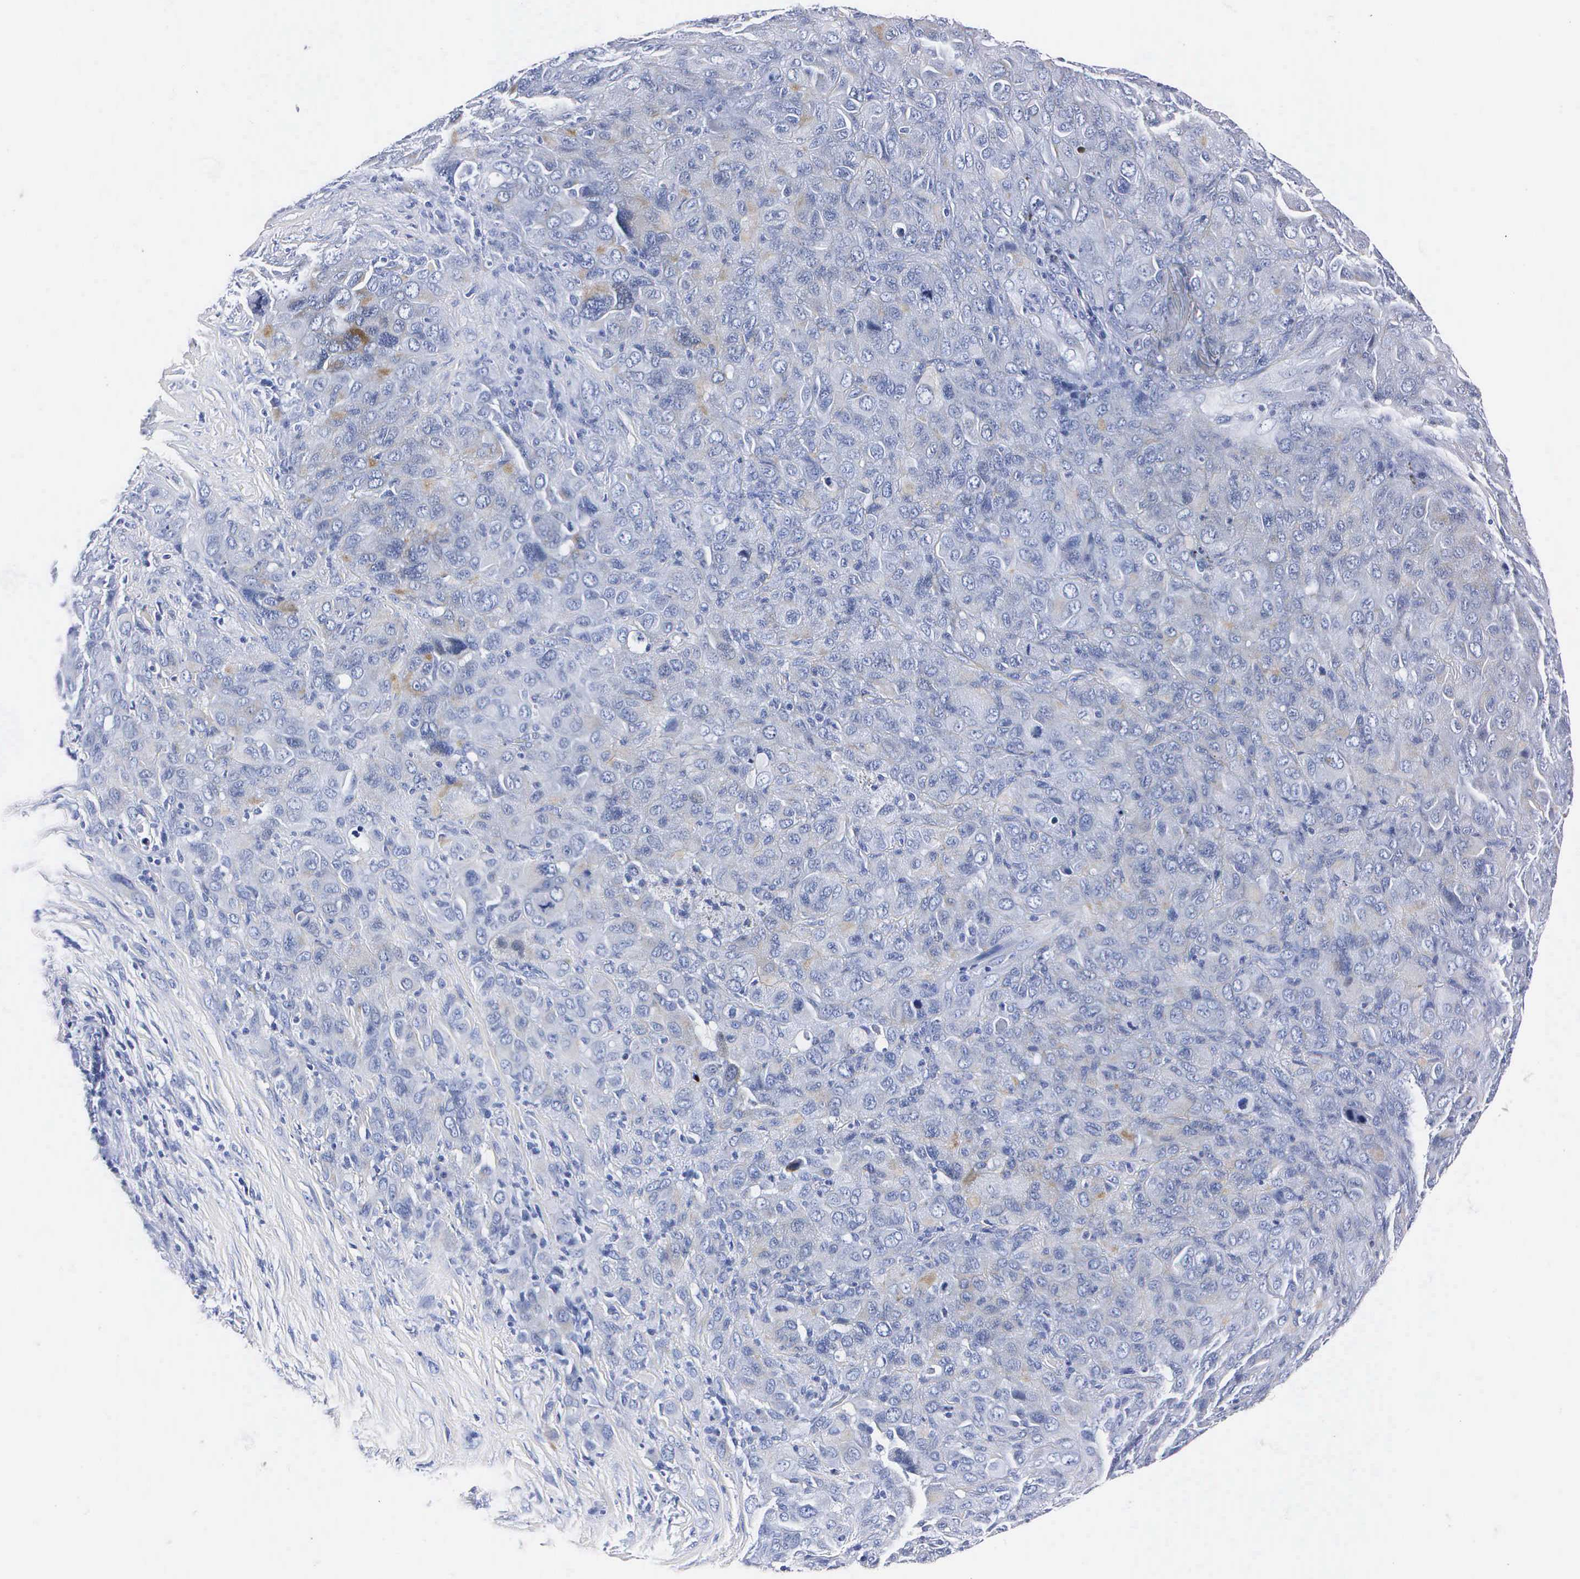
{"staining": {"intensity": "negative", "quantity": "none", "location": "none"}, "tissue": "melanoma", "cell_type": "Tumor cells", "image_type": "cancer", "snomed": [{"axis": "morphology", "description": "Malignant melanoma, Metastatic site"}, {"axis": "topography", "description": "Skin"}], "caption": "Tumor cells show no significant staining in malignant melanoma (metastatic site).", "gene": "ENO2", "patient": {"sex": "male", "age": 32}}